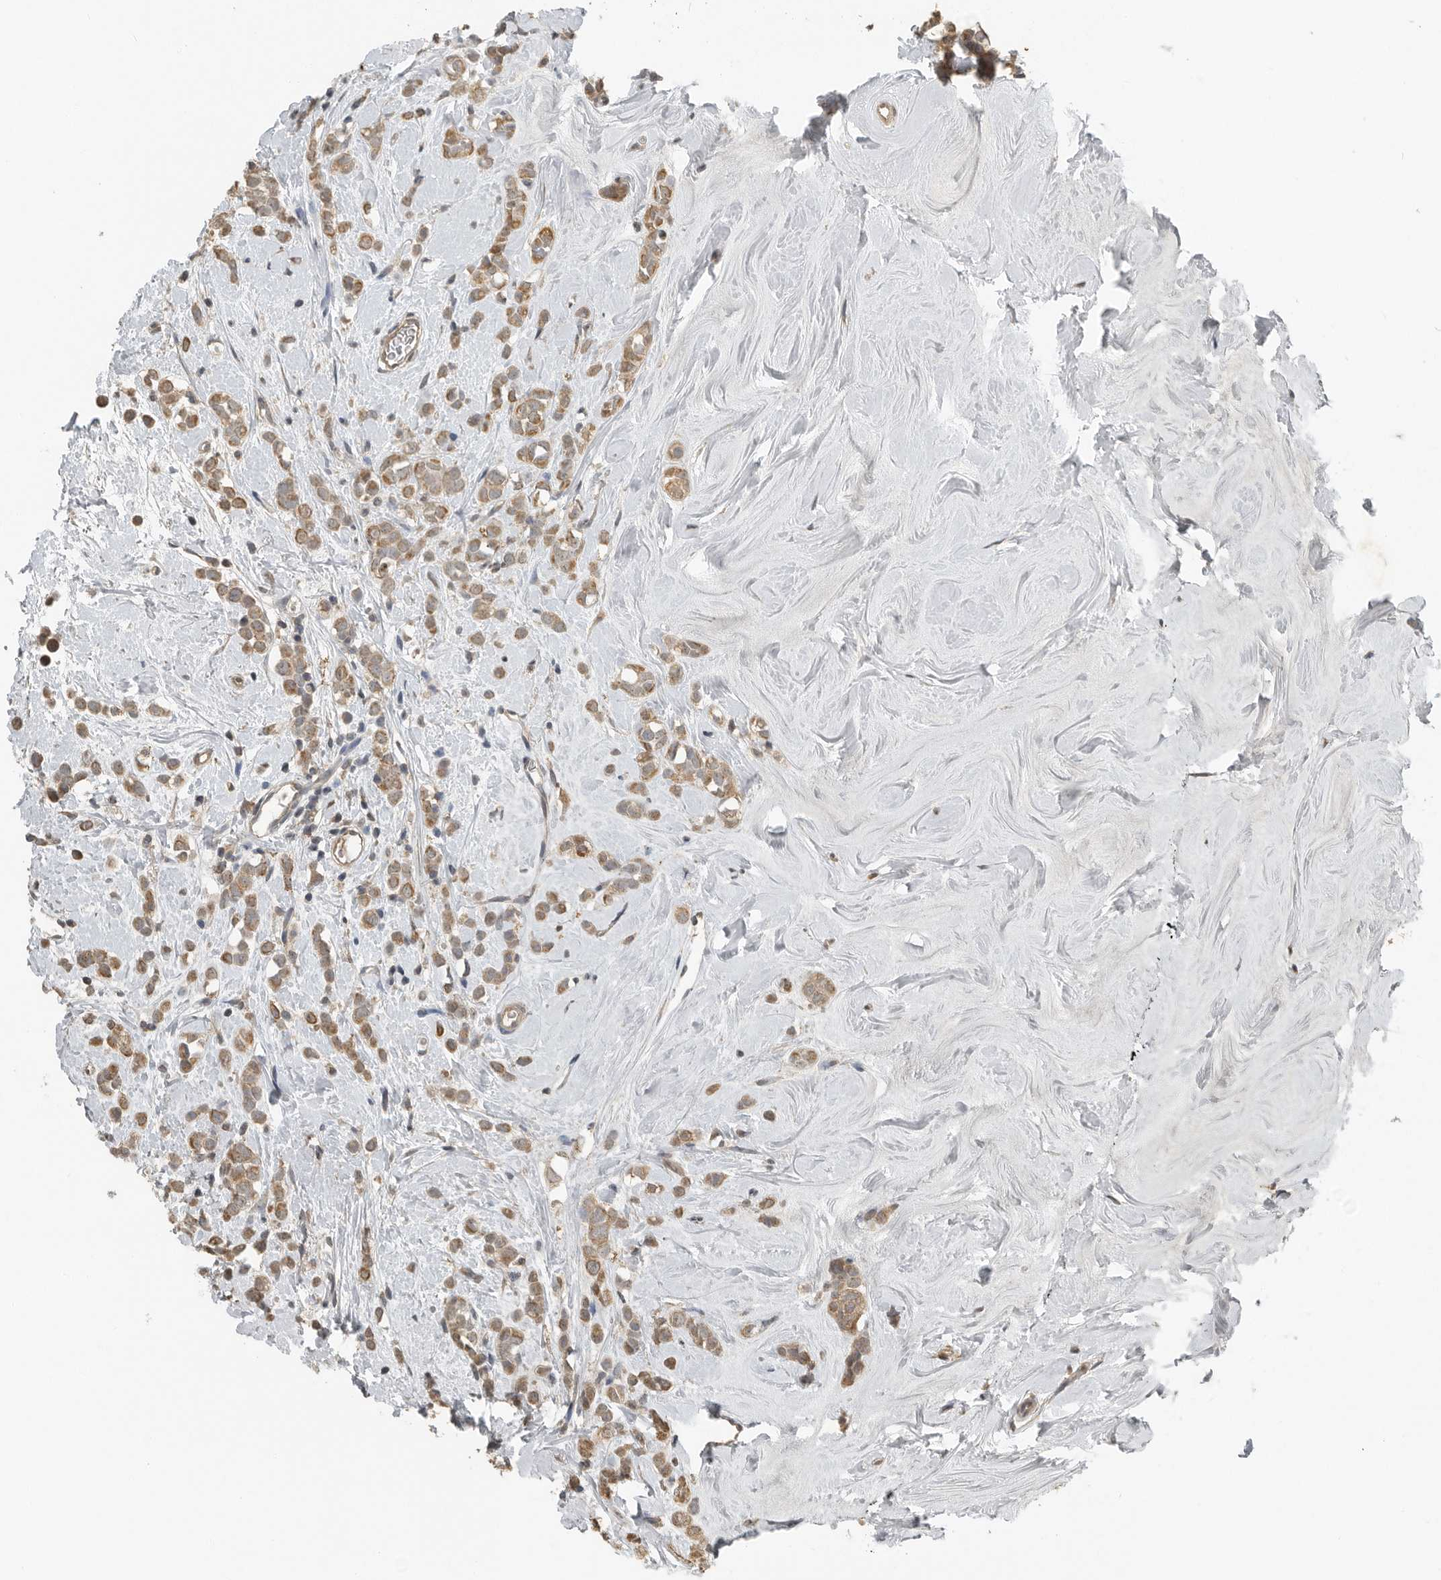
{"staining": {"intensity": "moderate", "quantity": ">75%", "location": "cytoplasmic/membranous"}, "tissue": "breast cancer", "cell_type": "Tumor cells", "image_type": "cancer", "snomed": [{"axis": "morphology", "description": "Lobular carcinoma"}, {"axis": "topography", "description": "Breast"}], "caption": "Brown immunohistochemical staining in human breast cancer exhibits moderate cytoplasmic/membranous positivity in approximately >75% of tumor cells. The protein is stained brown, and the nuclei are stained in blue (DAB IHC with brightfield microscopy, high magnification).", "gene": "AFAP1", "patient": {"sex": "female", "age": 47}}